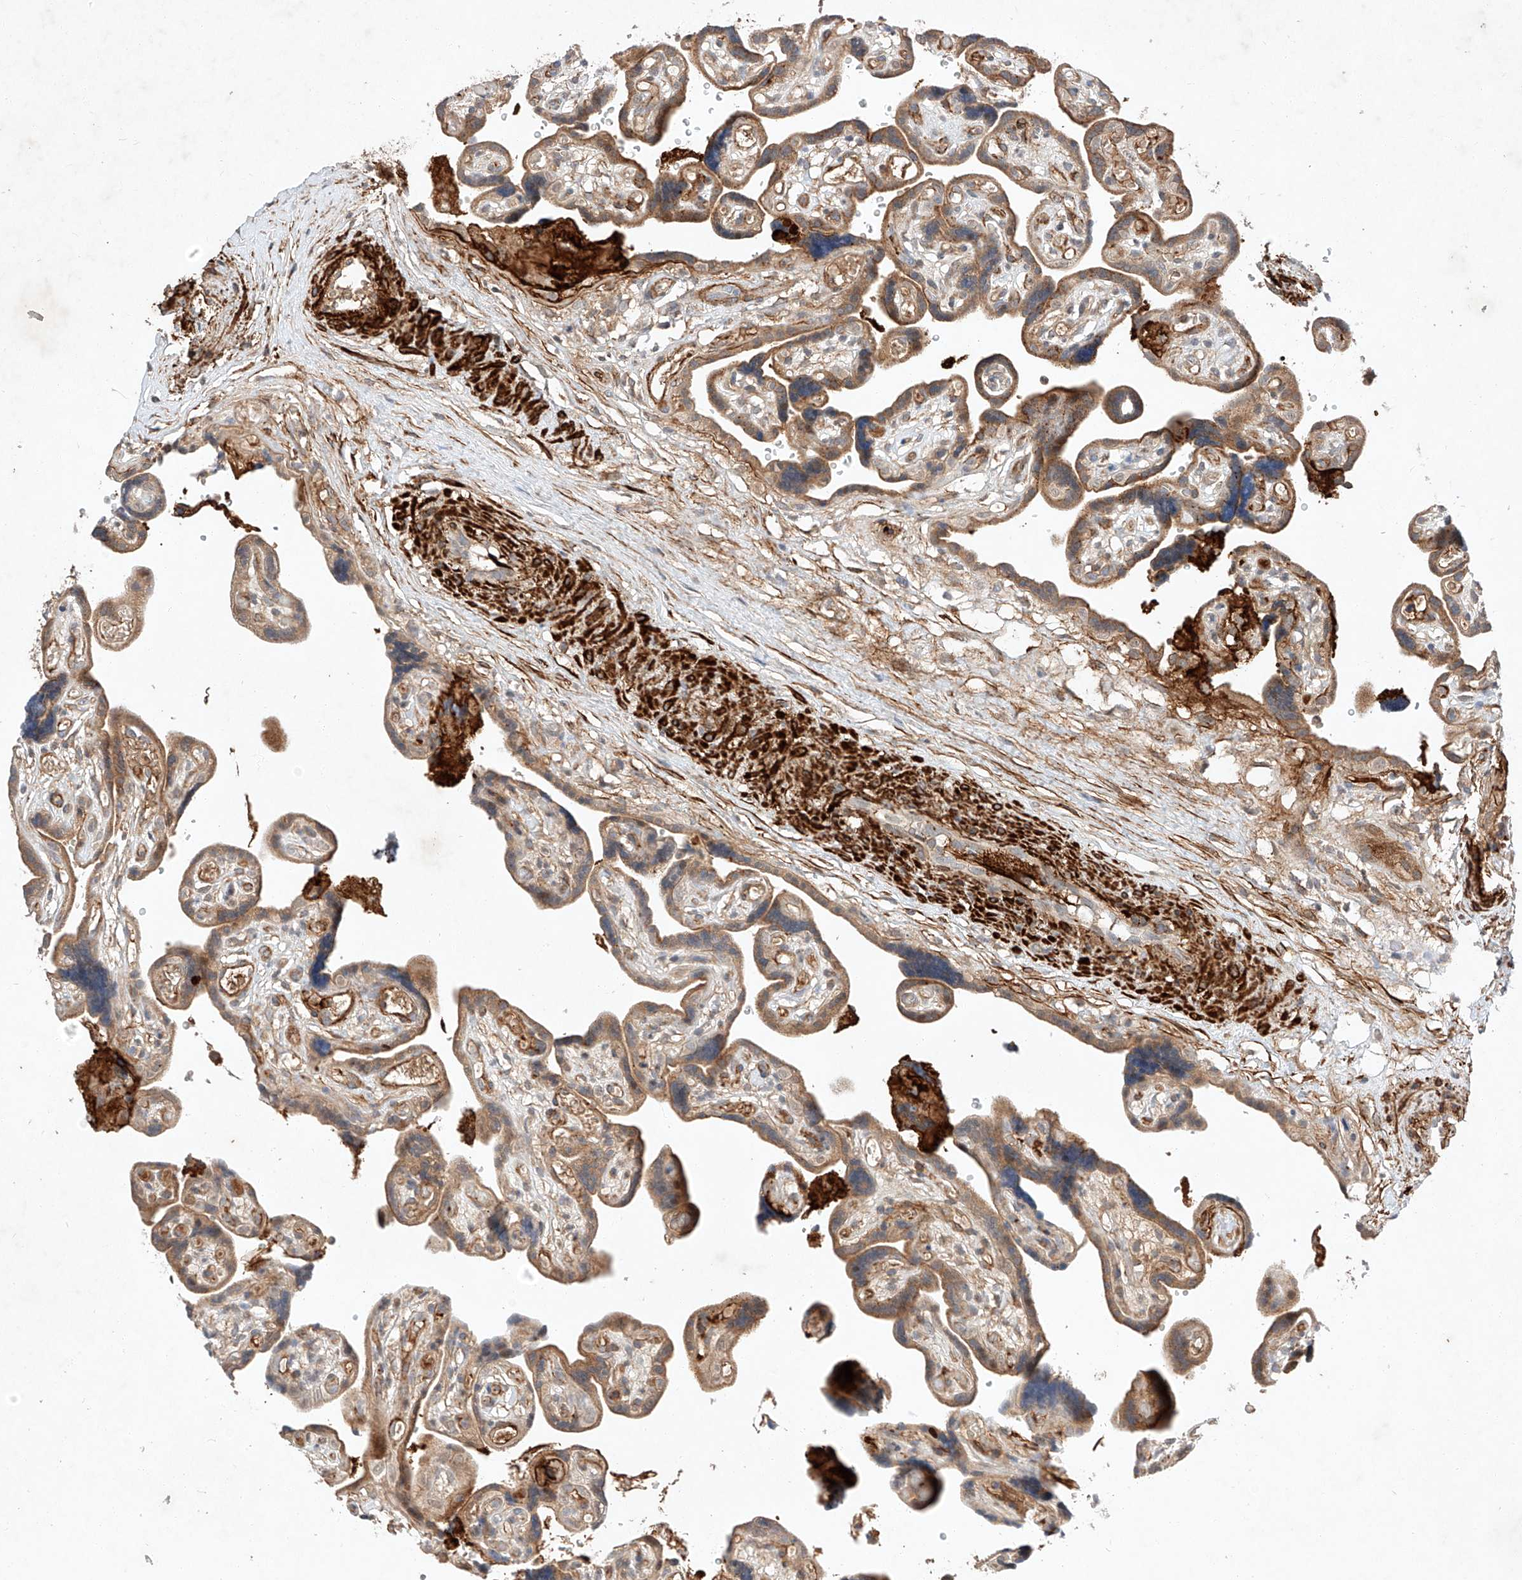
{"staining": {"intensity": "moderate", "quantity": ">75%", "location": "cytoplasmic/membranous"}, "tissue": "placenta", "cell_type": "Decidual cells", "image_type": "normal", "snomed": [{"axis": "morphology", "description": "Normal tissue, NOS"}, {"axis": "topography", "description": "Placenta"}], "caption": "A brown stain highlights moderate cytoplasmic/membranous staining of a protein in decidual cells of benign human placenta. (brown staining indicates protein expression, while blue staining denotes nuclei).", "gene": "ARHGAP33", "patient": {"sex": "female", "age": 30}}